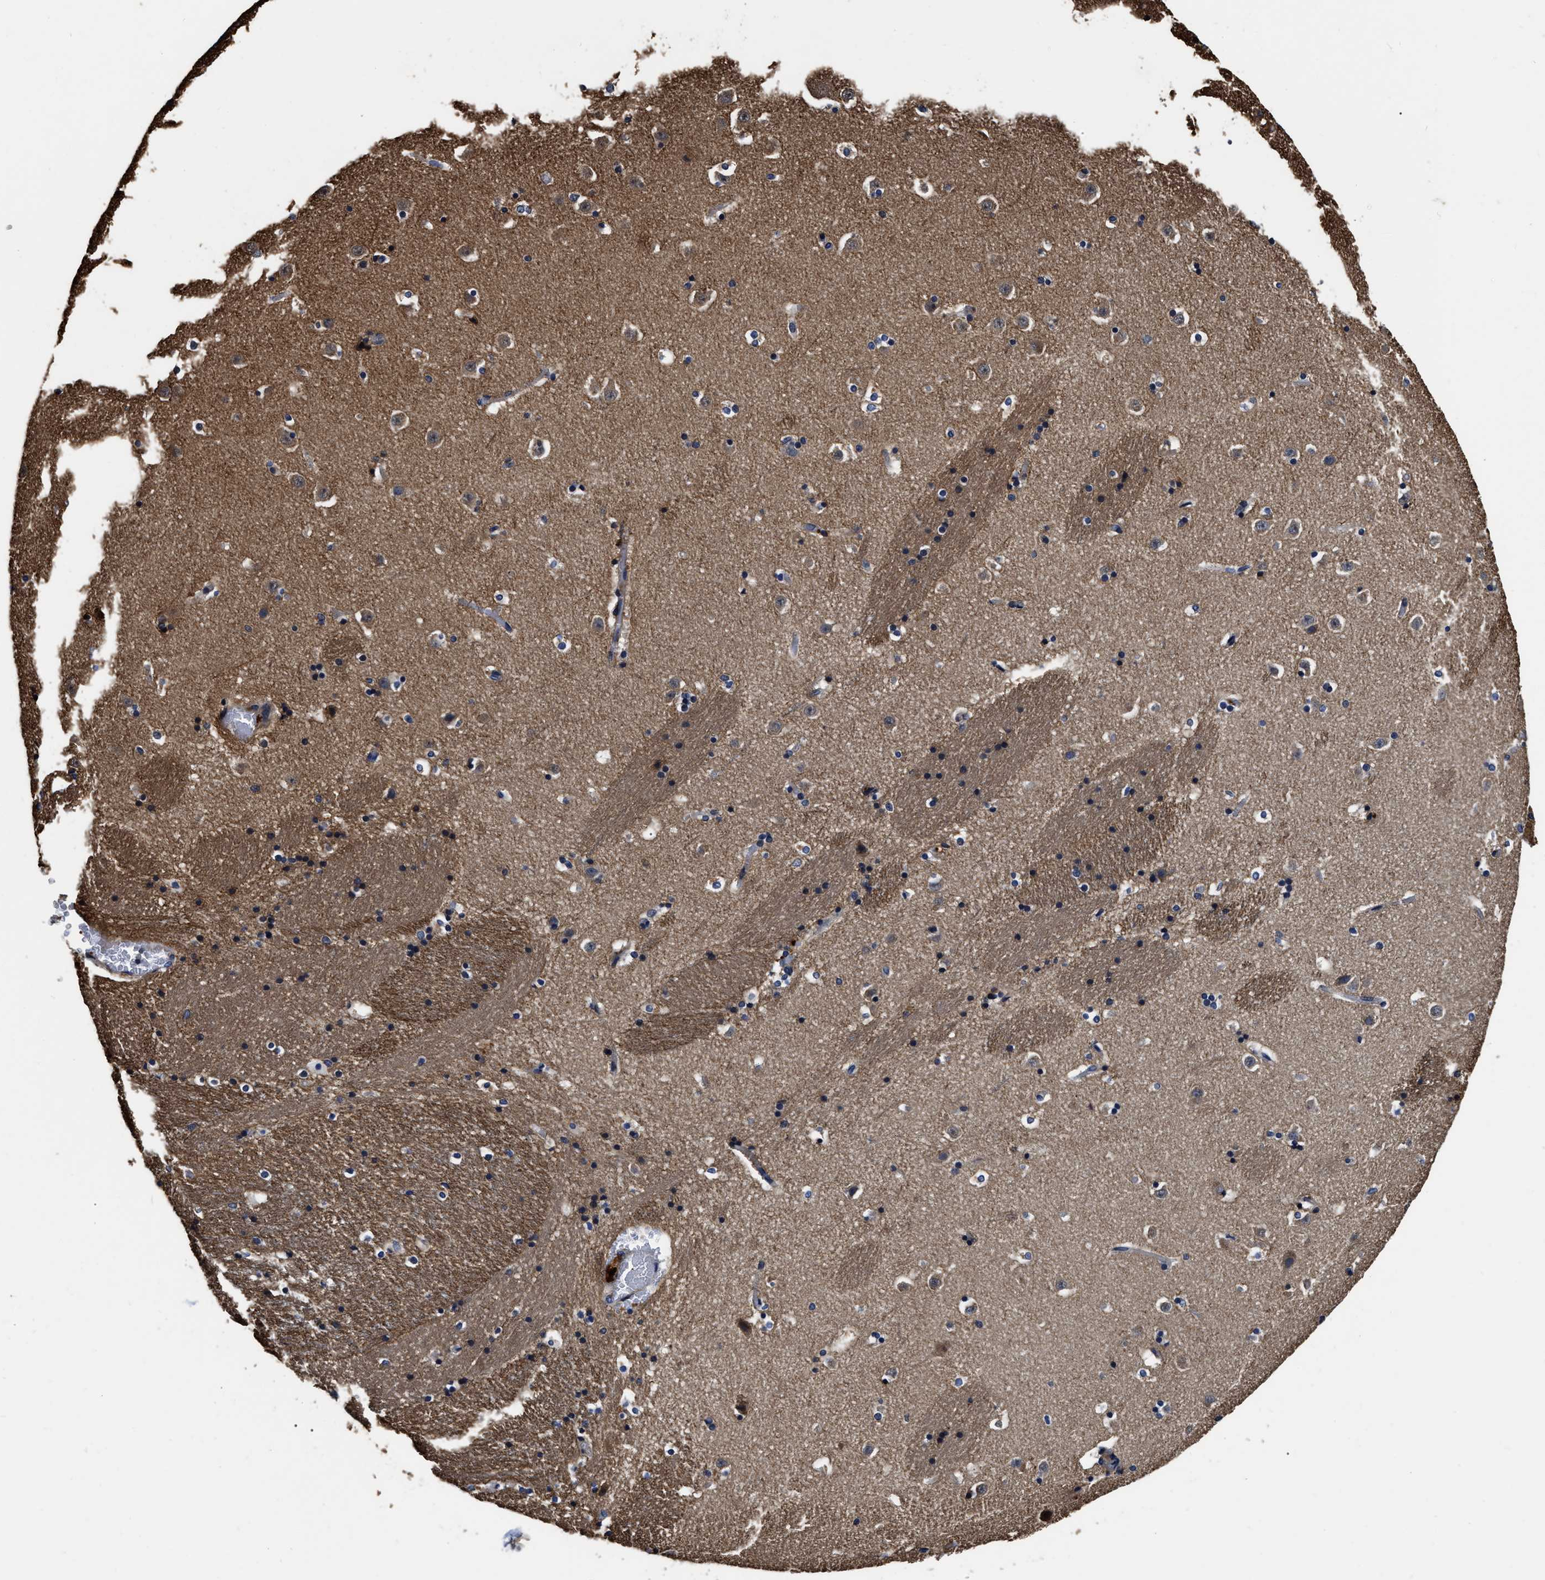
{"staining": {"intensity": "strong", "quantity": "<25%", "location": "cytoplasmic/membranous"}, "tissue": "caudate", "cell_type": "Glial cells", "image_type": "normal", "snomed": [{"axis": "morphology", "description": "Normal tissue, NOS"}, {"axis": "topography", "description": "Lateral ventricle wall"}], "caption": "Human caudate stained with a brown dye exhibits strong cytoplasmic/membranous positive staining in about <25% of glial cells.", "gene": "ABCG8", "patient": {"sex": "male", "age": 45}}